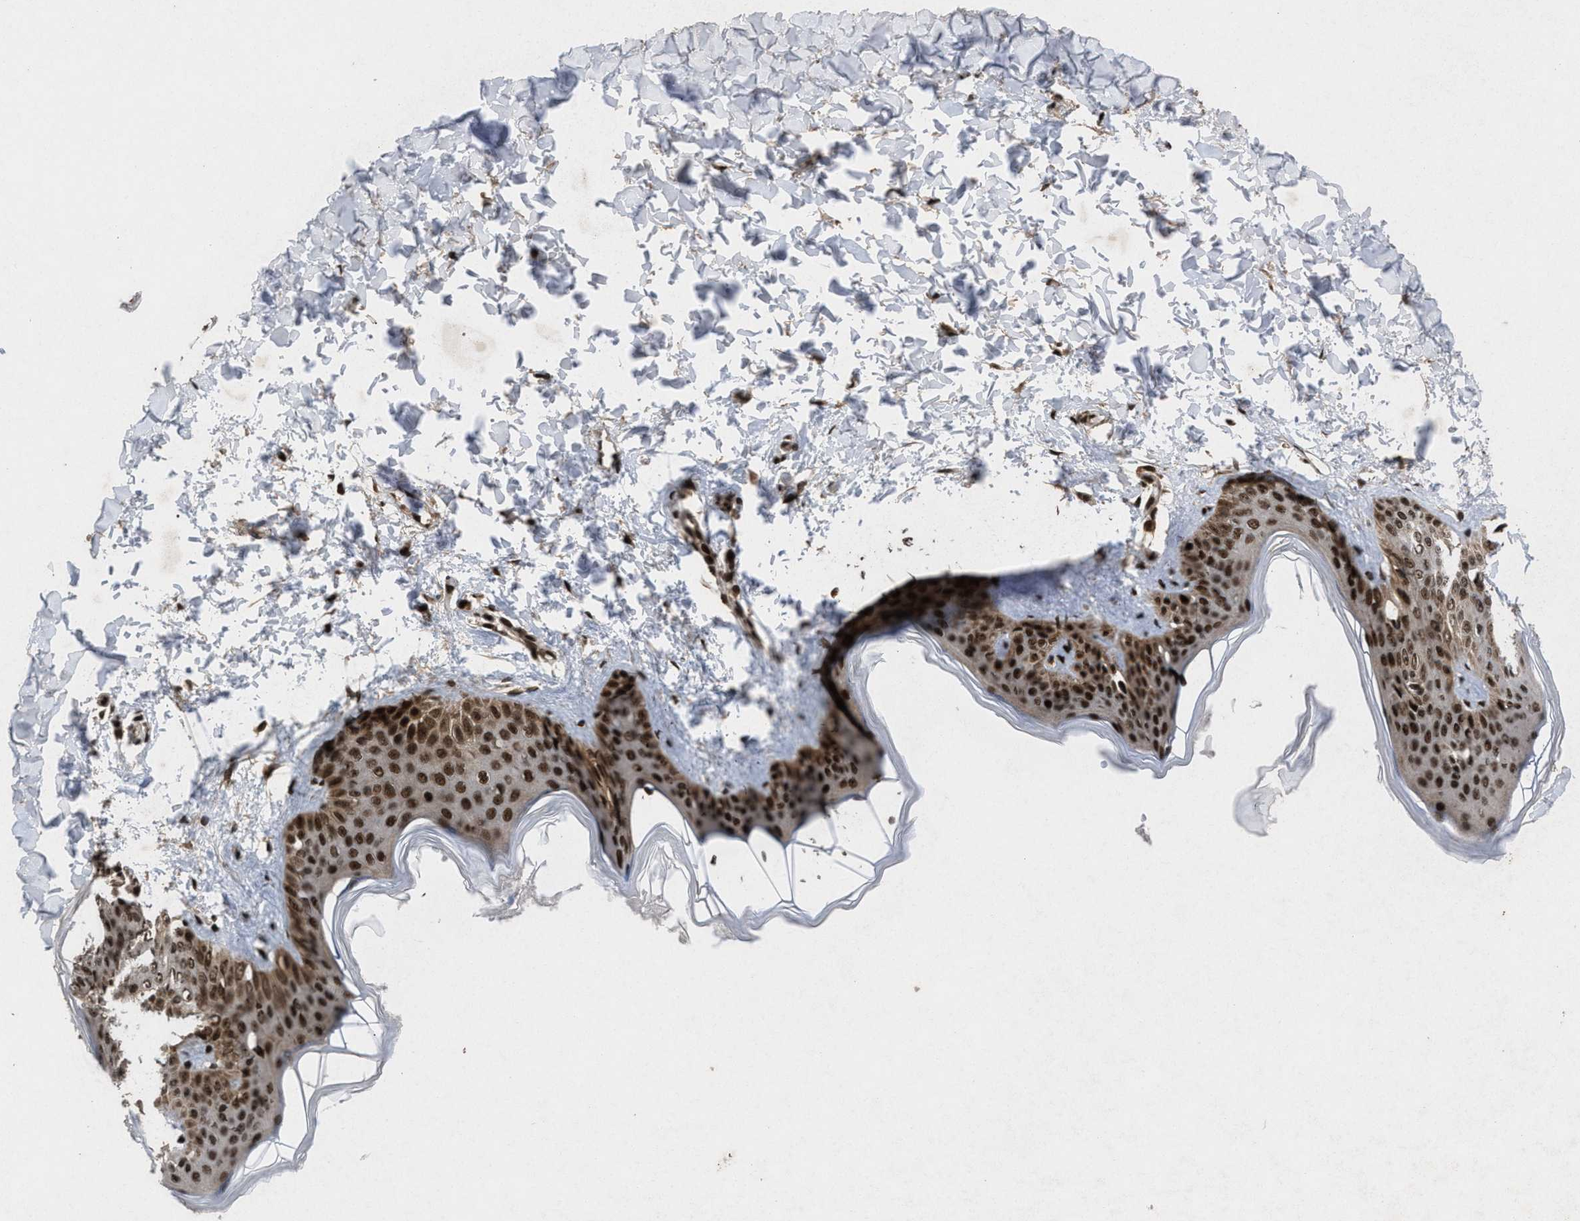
{"staining": {"intensity": "strong", "quantity": ">75%", "location": "nuclear"}, "tissue": "skin", "cell_type": "Fibroblasts", "image_type": "normal", "snomed": [{"axis": "morphology", "description": "Normal tissue, NOS"}, {"axis": "topography", "description": "Skin"}], "caption": "Immunohistochemistry image of unremarkable human skin stained for a protein (brown), which reveals high levels of strong nuclear positivity in approximately >75% of fibroblasts.", "gene": "WIZ", "patient": {"sex": "female", "age": 17}}